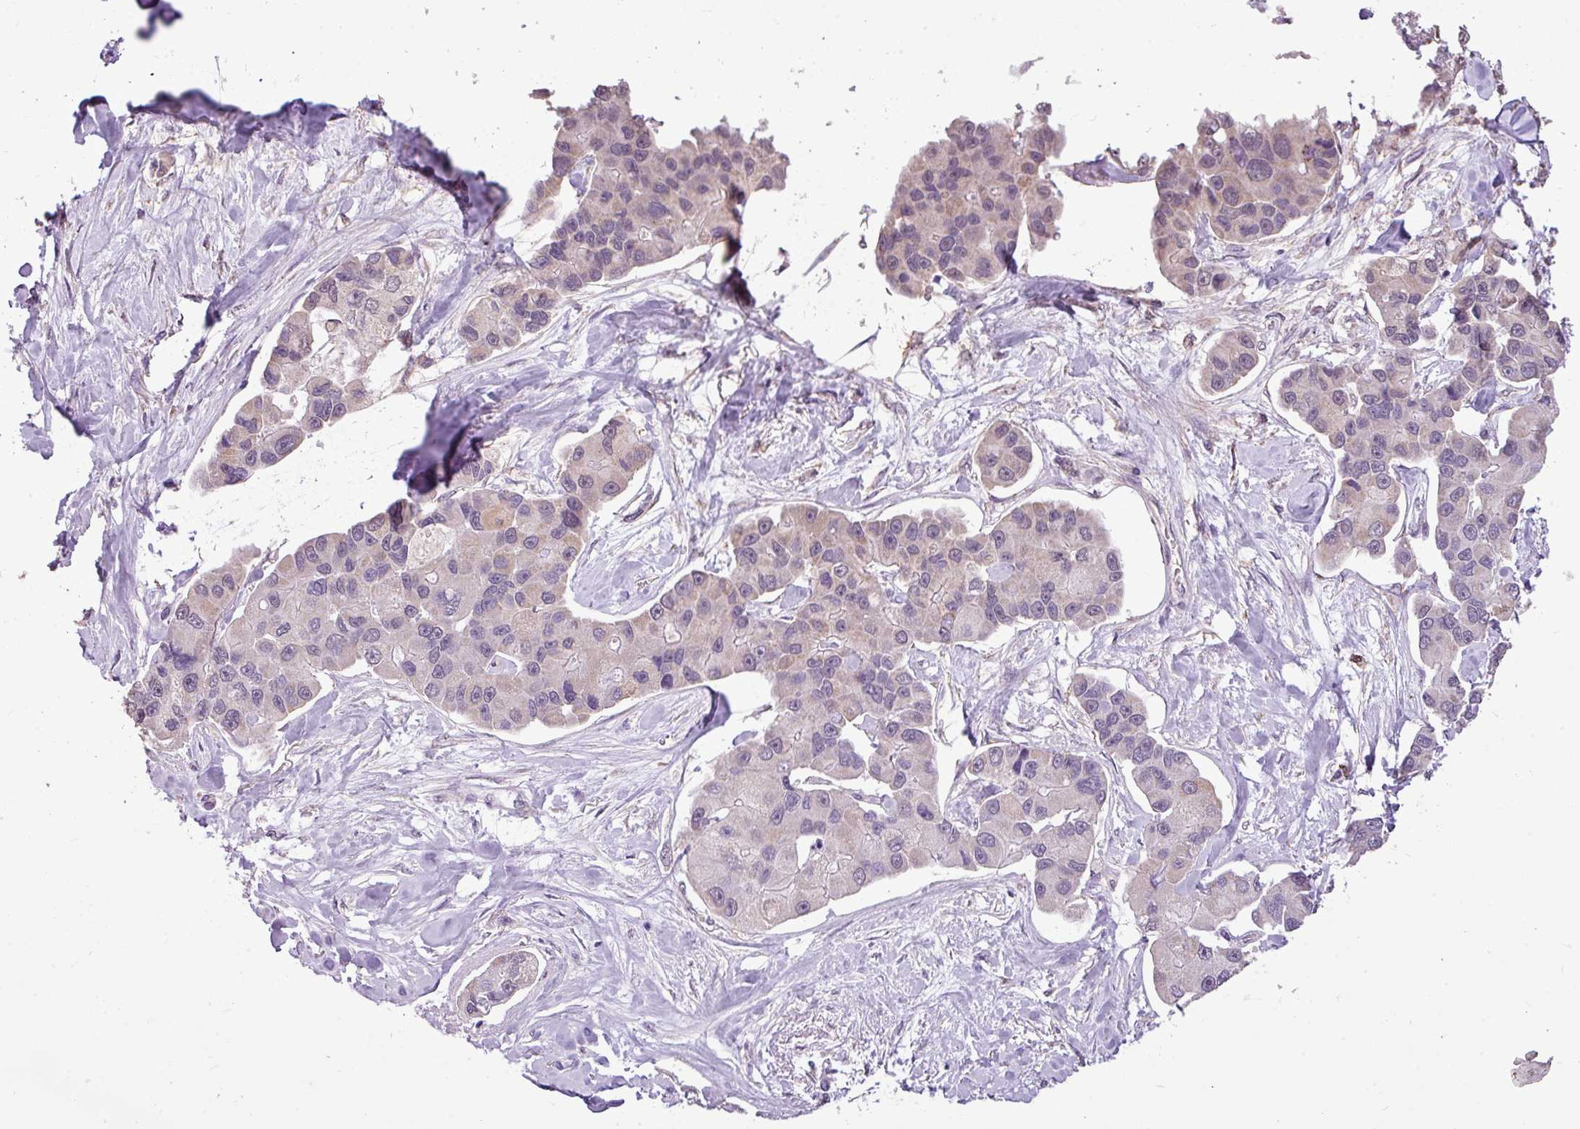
{"staining": {"intensity": "weak", "quantity": "<25%", "location": "cytoplasmic/membranous"}, "tissue": "lung cancer", "cell_type": "Tumor cells", "image_type": "cancer", "snomed": [{"axis": "morphology", "description": "Adenocarcinoma, NOS"}, {"axis": "topography", "description": "Lung"}], "caption": "Immunohistochemical staining of lung adenocarcinoma exhibits no significant positivity in tumor cells.", "gene": "ALDH2", "patient": {"sex": "female", "age": 54}}